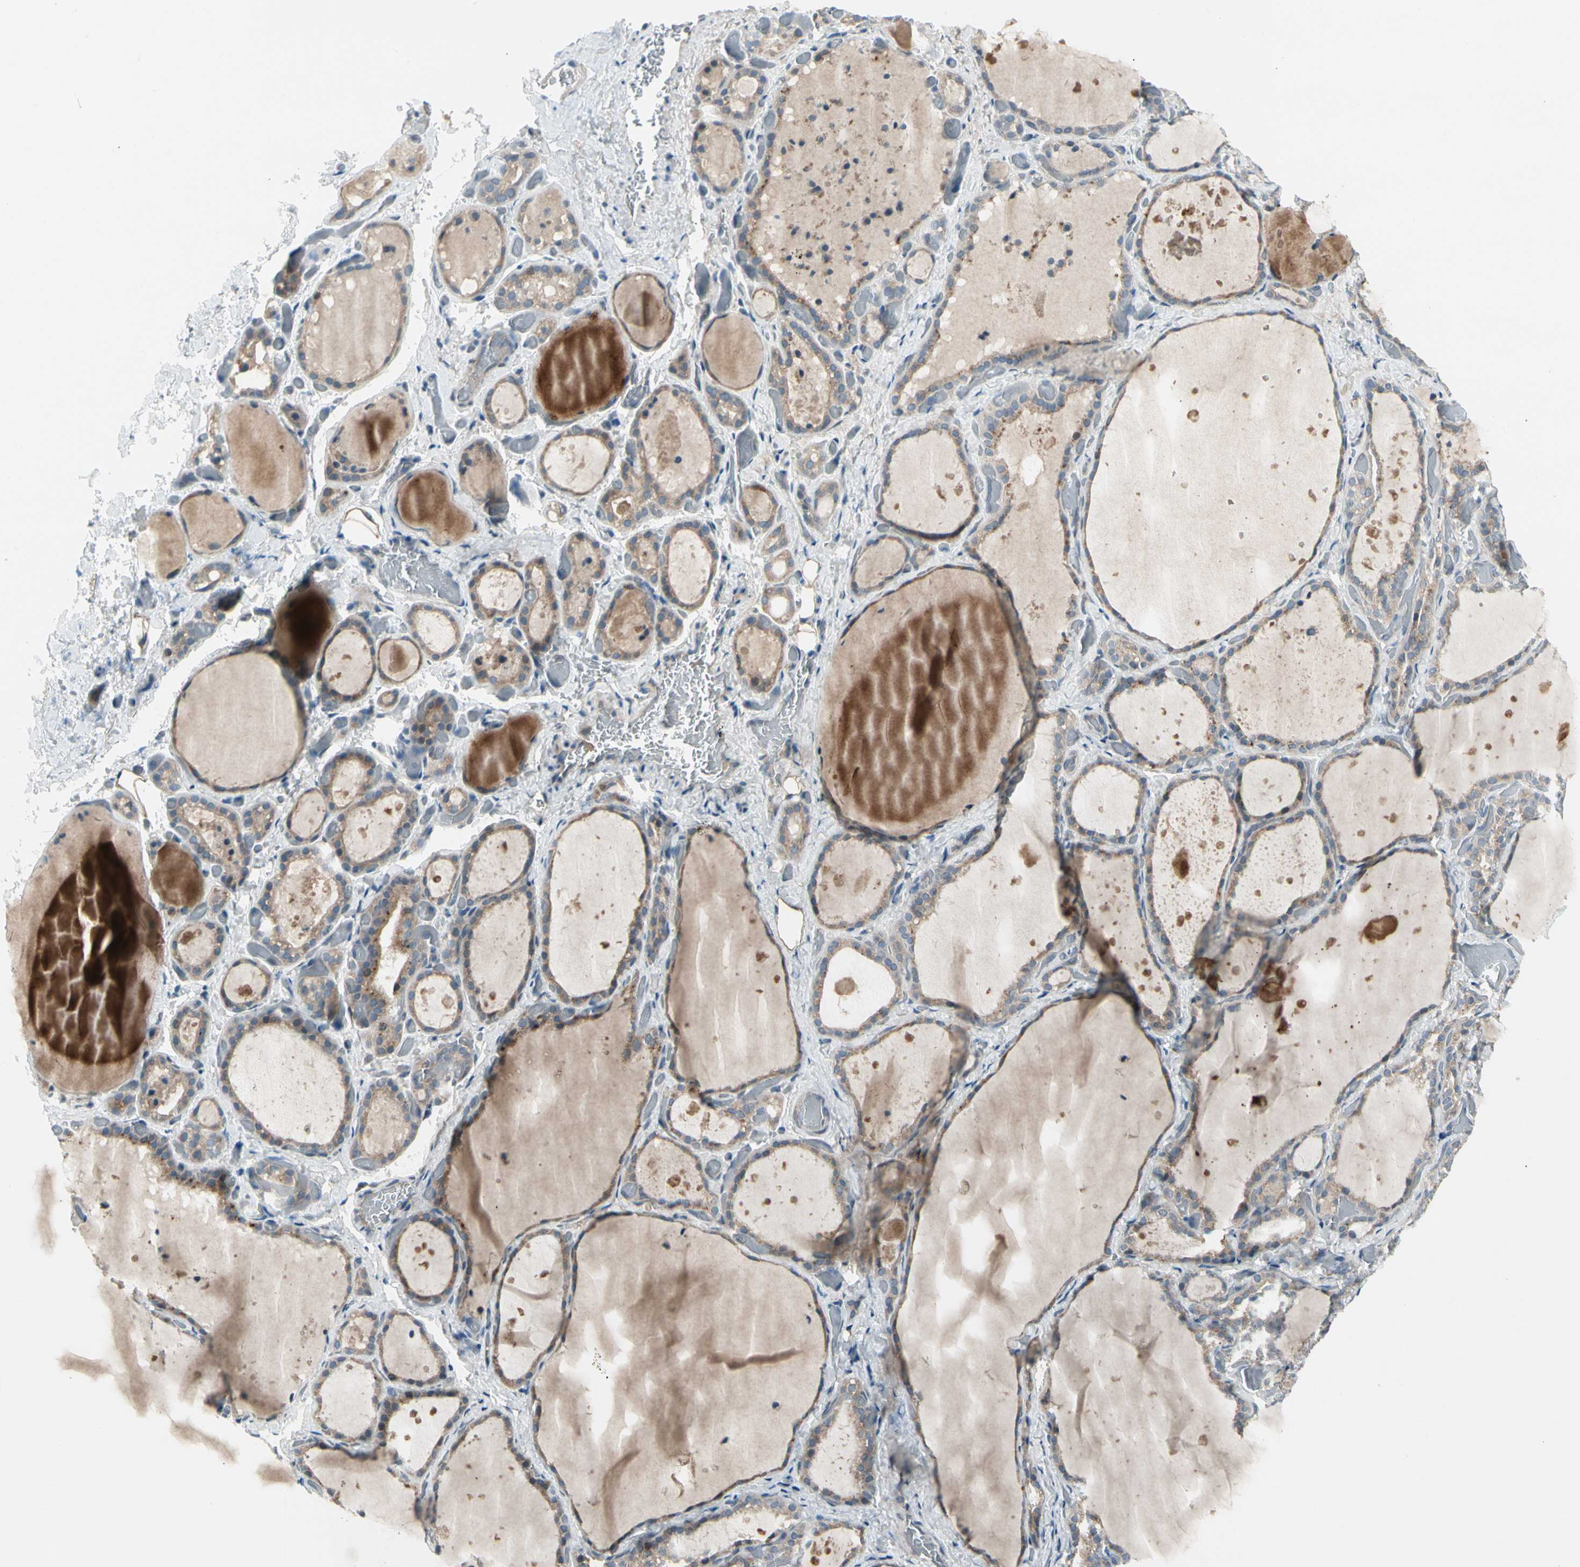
{"staining": {"intensity": "moderate", "quantity": ">75%", "location": "cytoplasmic/membranous"}, "tissue": "thyroid gland", "cell_type": "Glandular cells", "image_type": "normal", "snomed": [{"axis": "morphology", "description": "Normal tissue, NOS"}, {"axis": "topography", "description": "Thyroid gland"}], "caption": "Brown immunohistochemical staining in benign human thyroid gland displays moderate cytoplasmic/membranous staining in about >75% of glandular cells.", "gene": "PANK2", "patient": {"sex": "female", "age": 44}}